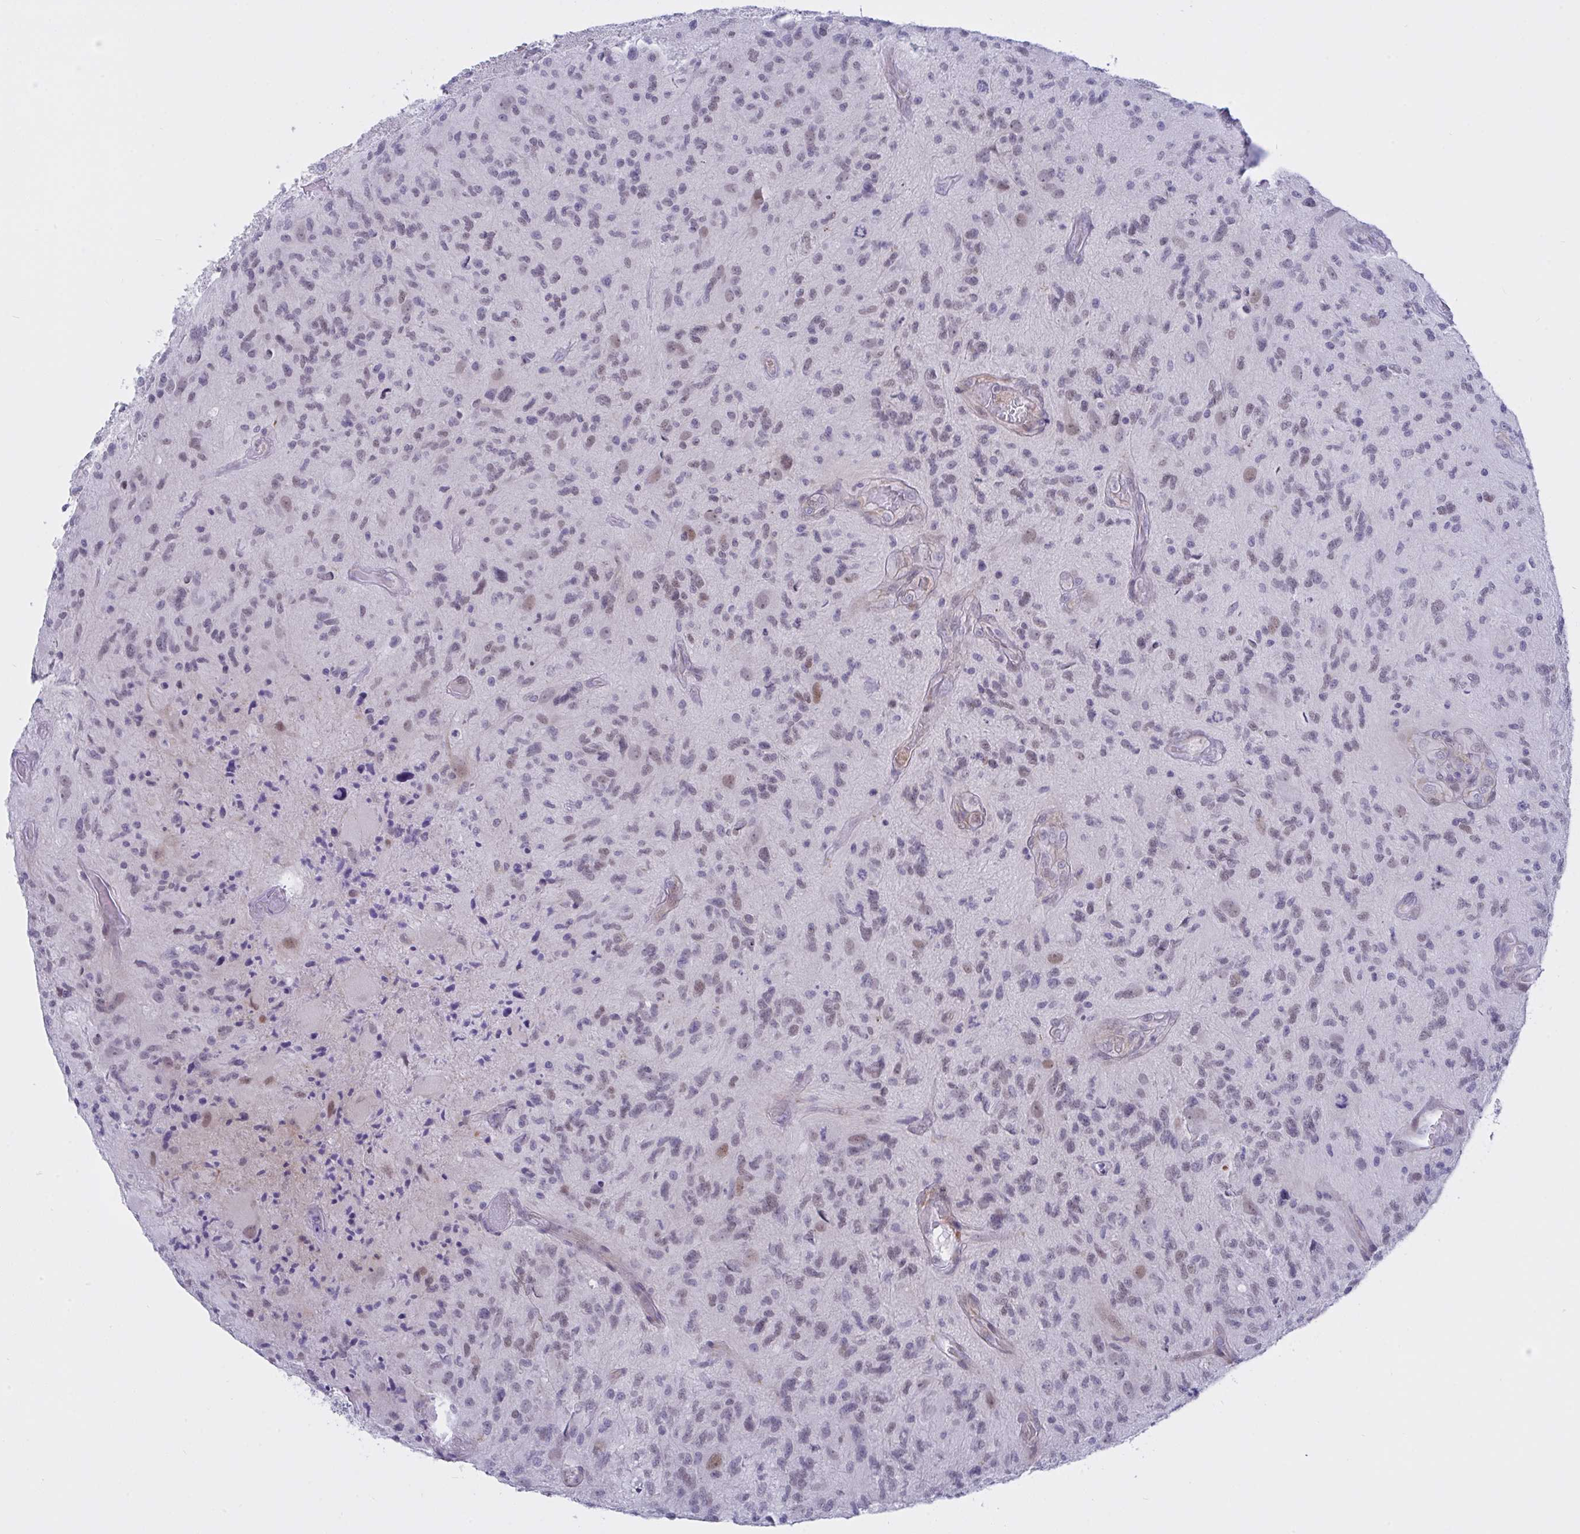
{"staining": {"intensity": "weak", "quantity": "<25%", "location": "nuclear"}, "tissue": "glioma", "cell_type": "Tumor cells", "image_type": "cancer", "snomed": [{"axis": "morphology", "description": "Glioma, malignant, High grade"}, {"axis": "topography", "description": "Brain"}], "caption": "A micrograph of human glioma is negative for staining in tumor cells.", "gene": "FBXL22", "patient": {"sex": "male", "age": 67}}